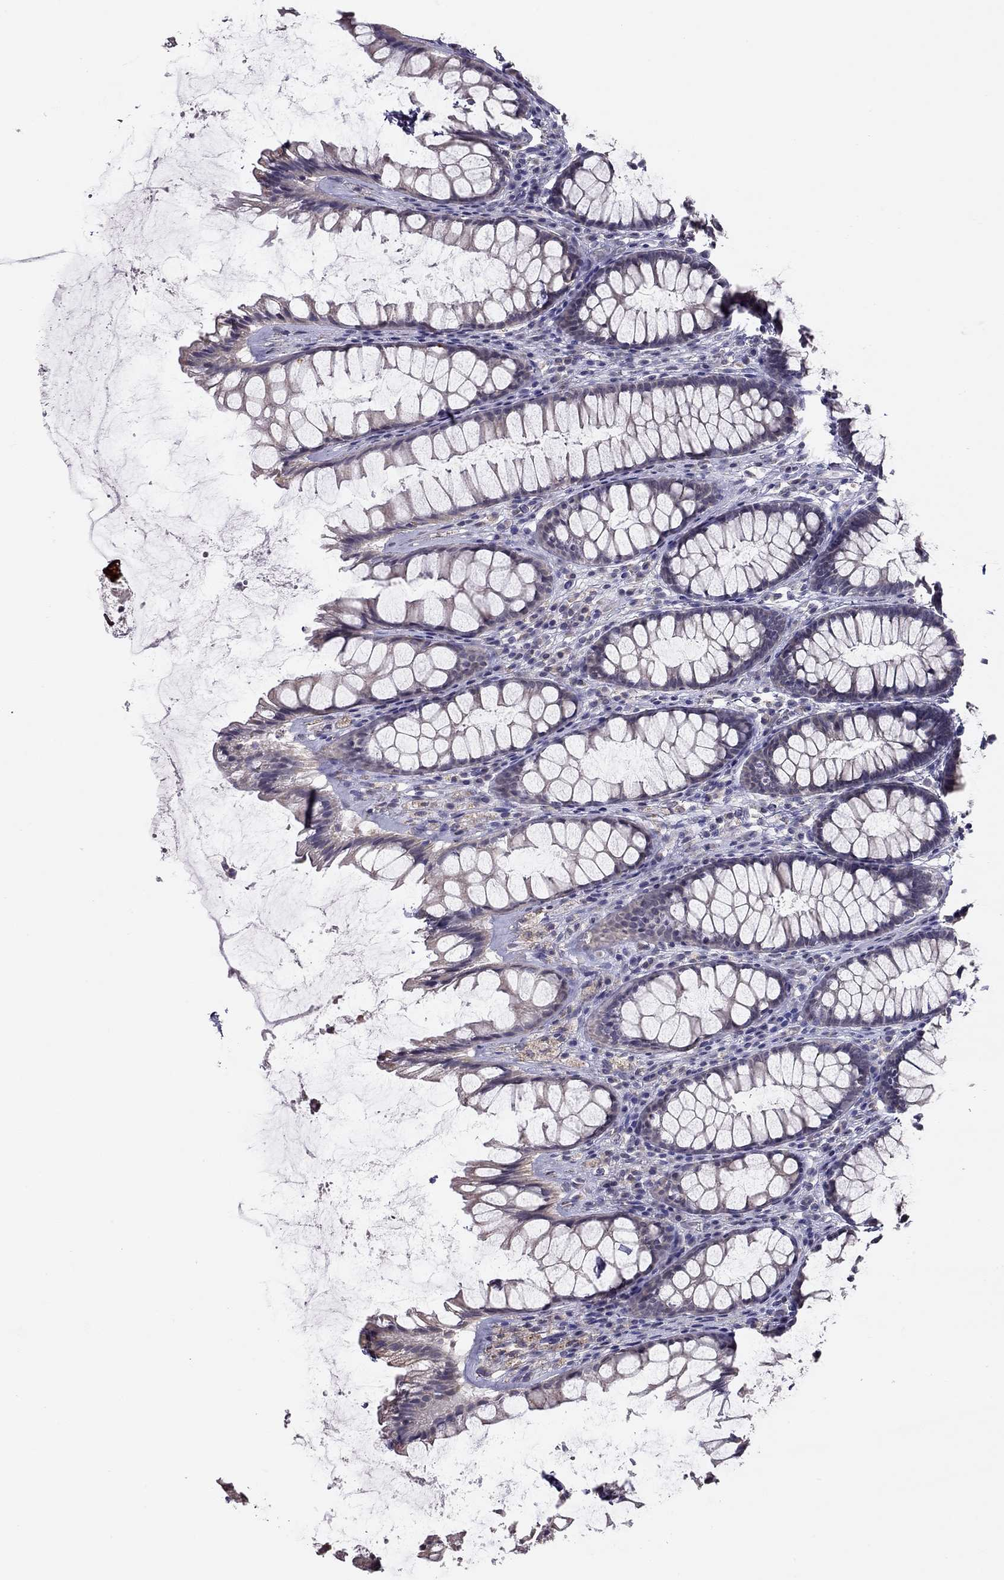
{"staining": {"intensity": "negative", "quantity": "none", "location": "none"}, "tissue": "rectum", "cell_type": "Glandular cells", "image_type": "normal", "snomed": [{"axis": "morphology", "description": "Normal tissue, NOS"}, {"axis": "topography", "description": "Rectum"}], "caption": "This photomicrograph is of normal rectum stained with IHC to label a protein in brown with the nuclei are counter-stained blue. There is no positivity in glandular cells.", "gene": "LRIT3", "patient": {"sex": "male", "age": 72}}